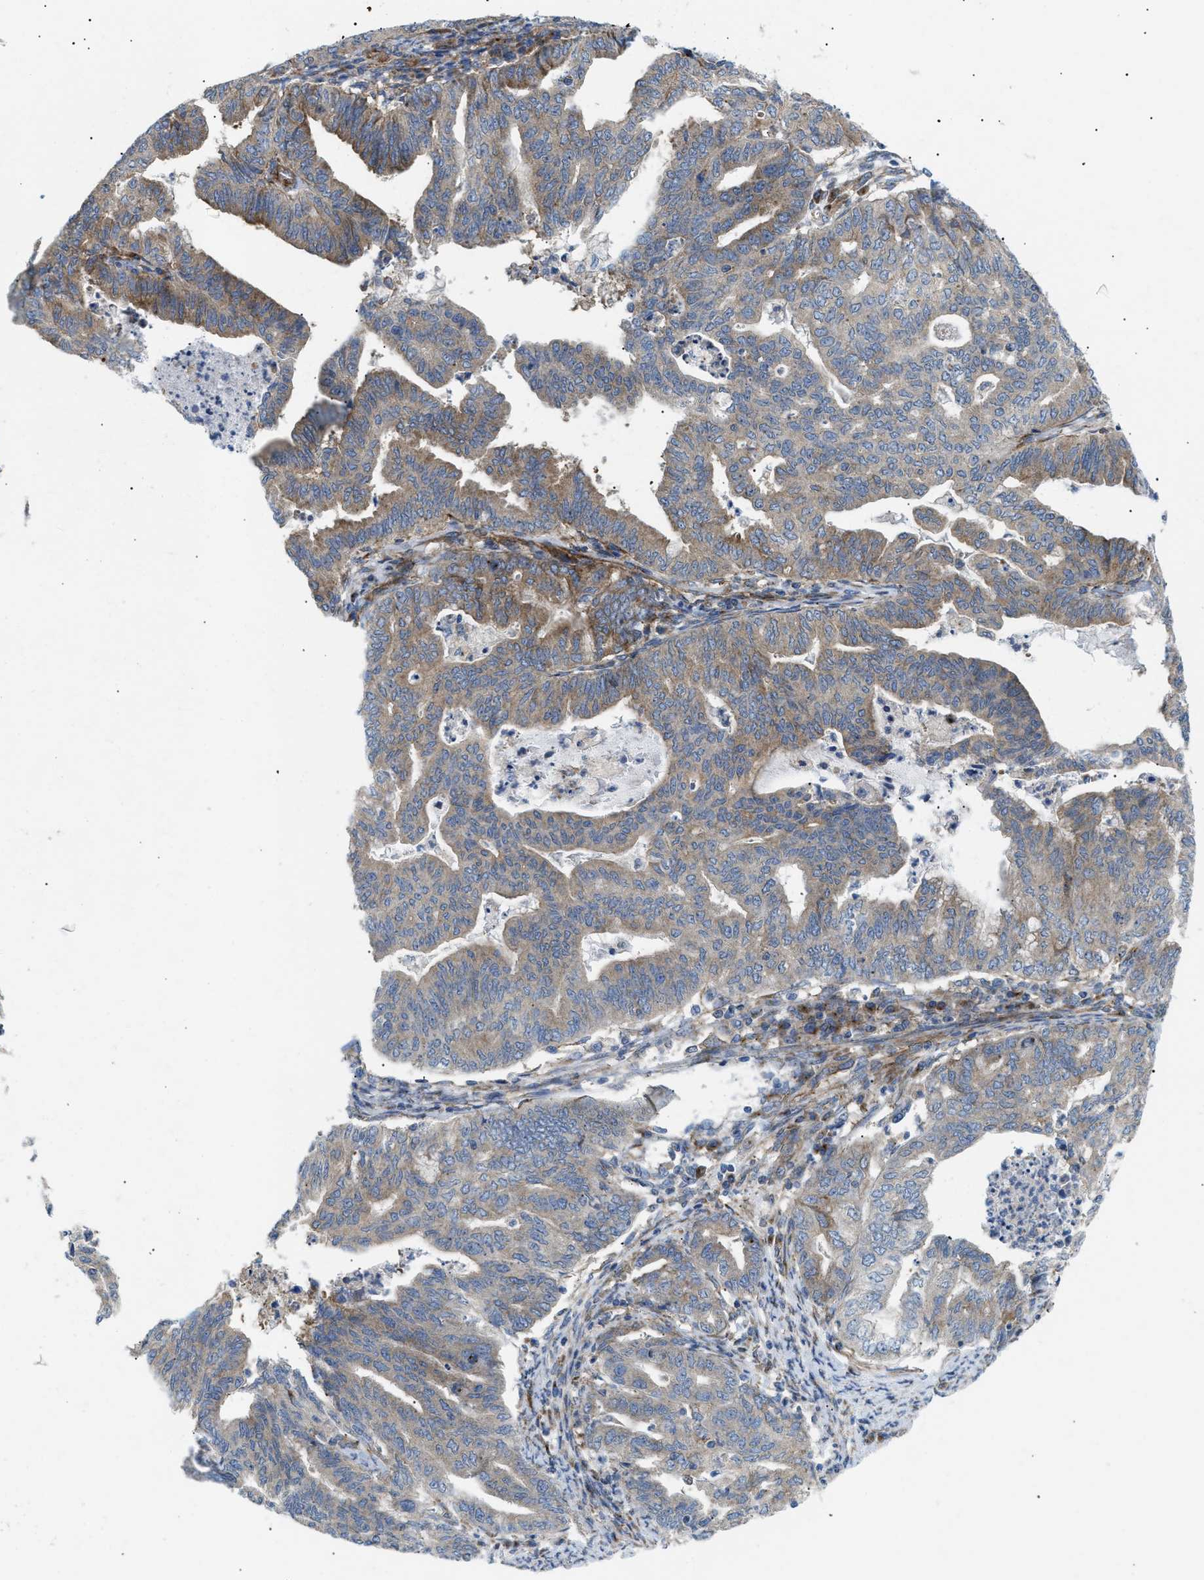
{"staining": {"intensity": "moderate", "quantity": "25%-75%", "location": "cytoplasmic/membranous"}, "tissue": "endometrial cancer", "cell_type": "Tumor cells", "image_type": "cancer", "snomed": [{"axis": "morphology", "description": "Adenocarcinoma, NOS"}, {"axis": "topography", "description": "Endometrium"}], "caption": "Immunohistochemistry (DAB (3,3'-diaminobenzidine)) staining of endometrial cancer (adenocarcinoma) reveals moderate cytoplasmic/membranous protein staining in about 25%-75% of tumor cells. (brown staining indicates protein expression, while blue staining denotes nuclei).", "gene": "DCTN4", "patient": {"sex": "female", "age": 79}}